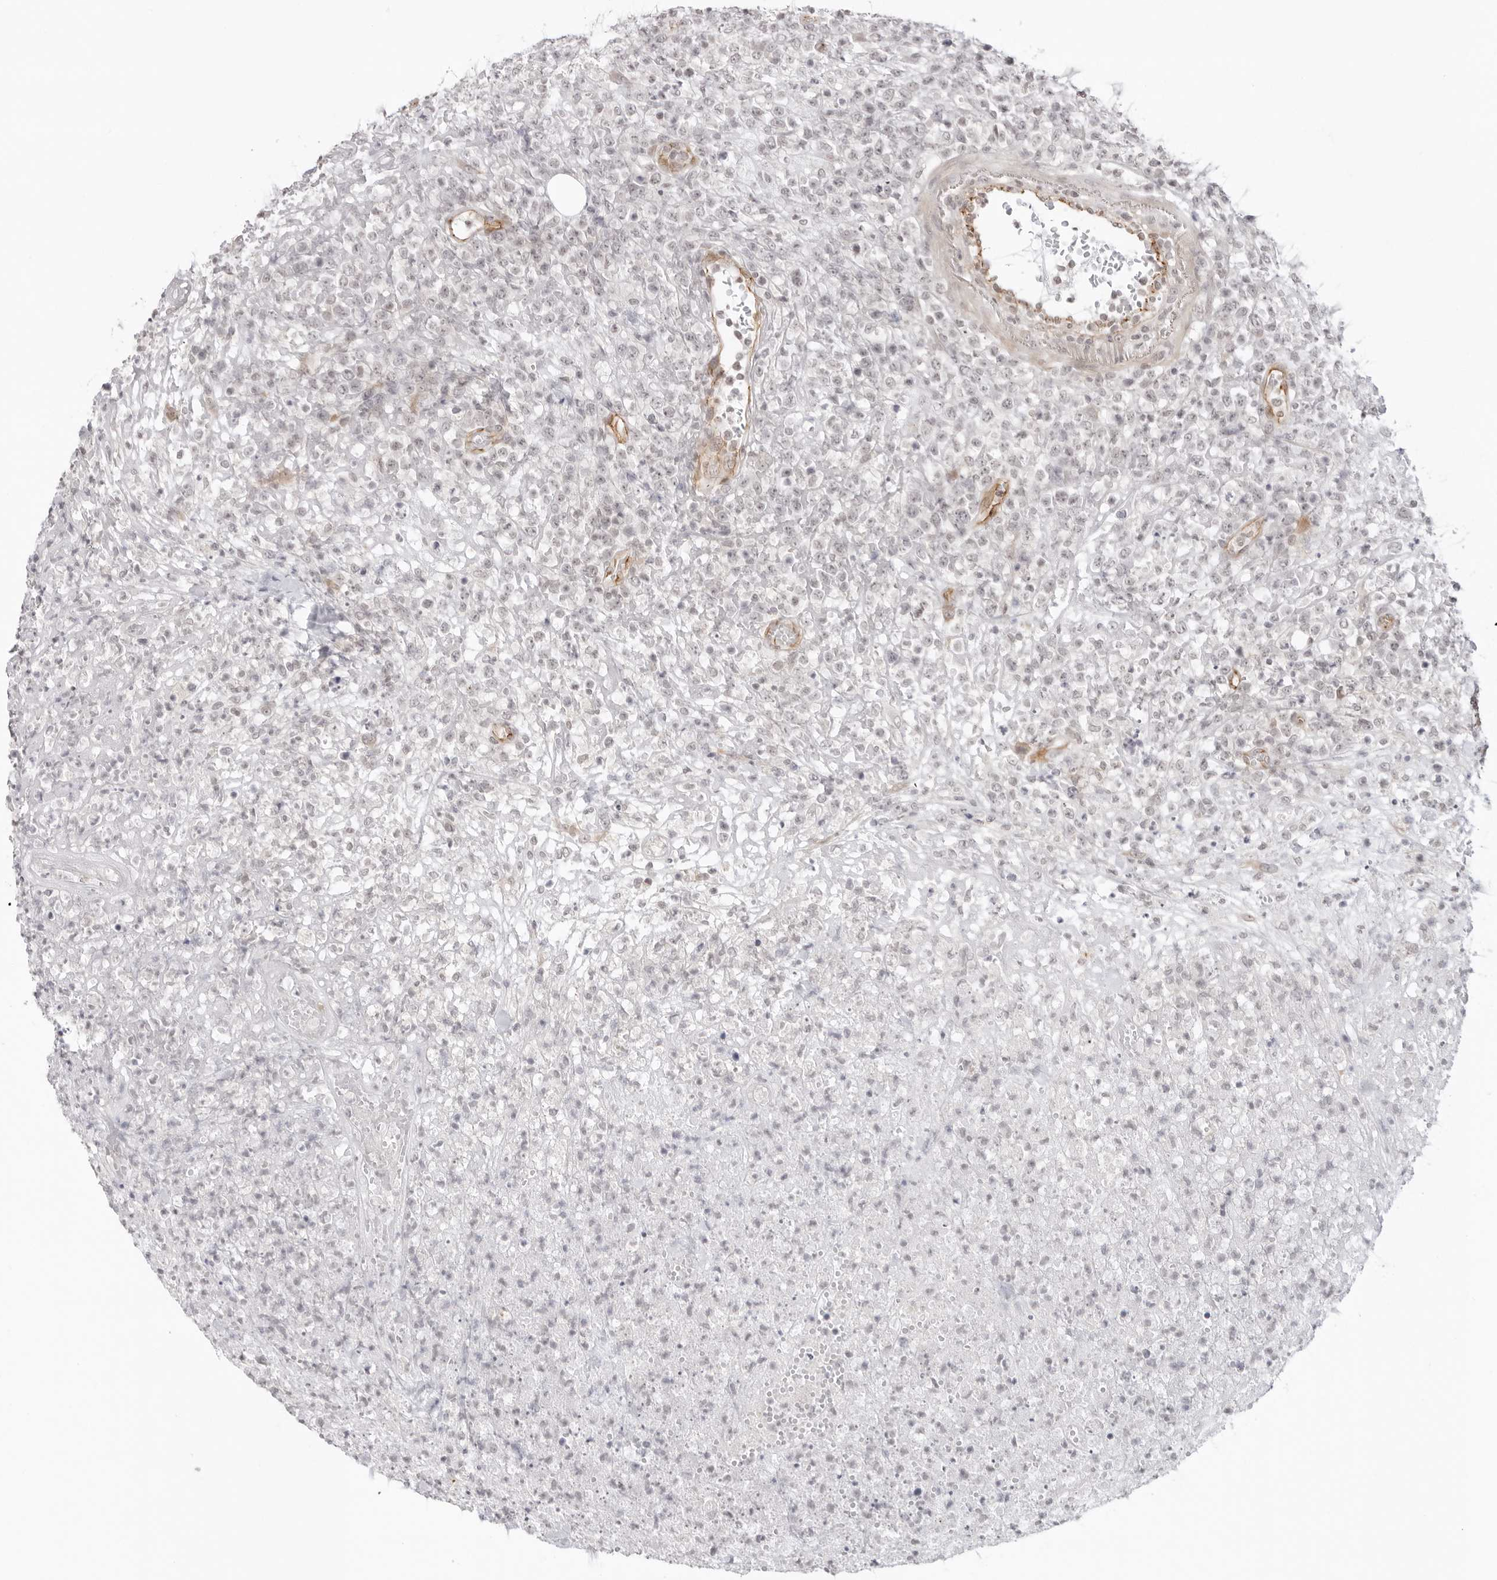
{"staining": {"intensity": "negative", "quantity": "none", "location": "none"}, "tissue": "lymphoma", "cell_type": "Tumor cells", "image_type": "cancer", "snomed": [{"axis": "morphology", "description": "Malignant lymphoma, non-Hodgkin's type, High grade"}, {"axis": "topography", "description": "Colon"}], "caption": "This is an immunohistochemistry photomicrograph of human lymphoma. There is no positivity in tumor cells.", "gene": "TRAPPC3", "patient": {"sex": "female", "age": 53}}